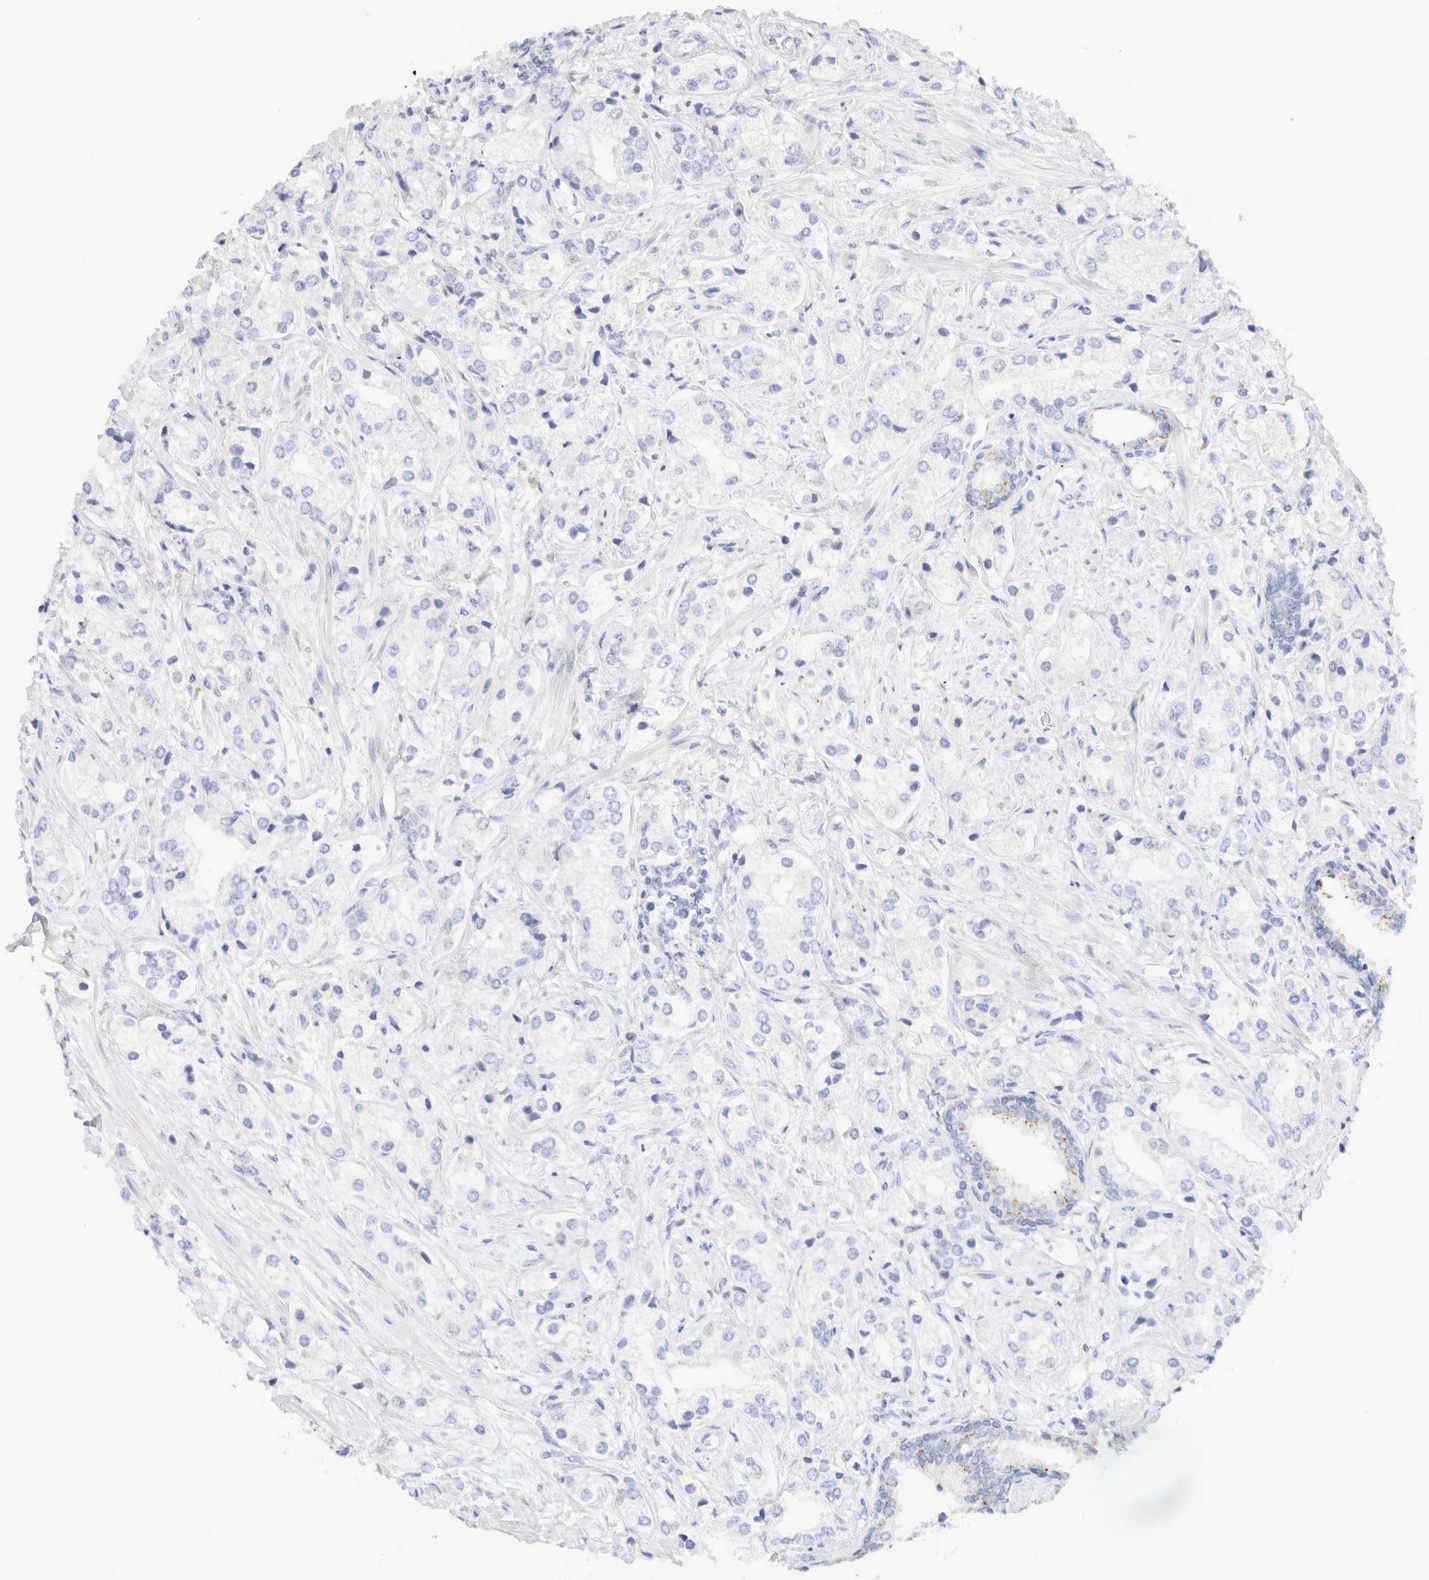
{"staining": {"intensity": "negative", "quantity": "none", "location": "none"}, "tissue": "prostate cancer", "cell_type": "Tumor cells", "image_type": "cancer", "snomed": [{"axis": "morphology", "description": "Adenocarcinoma, High grade"}, {"axis": "topography", "description": "Prostate"}], "caption": "The image displays no significant expression in tumor cells of high-grade adenocarcinoma (prostate).", "gene": "CPQ", "patient": {"sex": "male", "age": 66}}